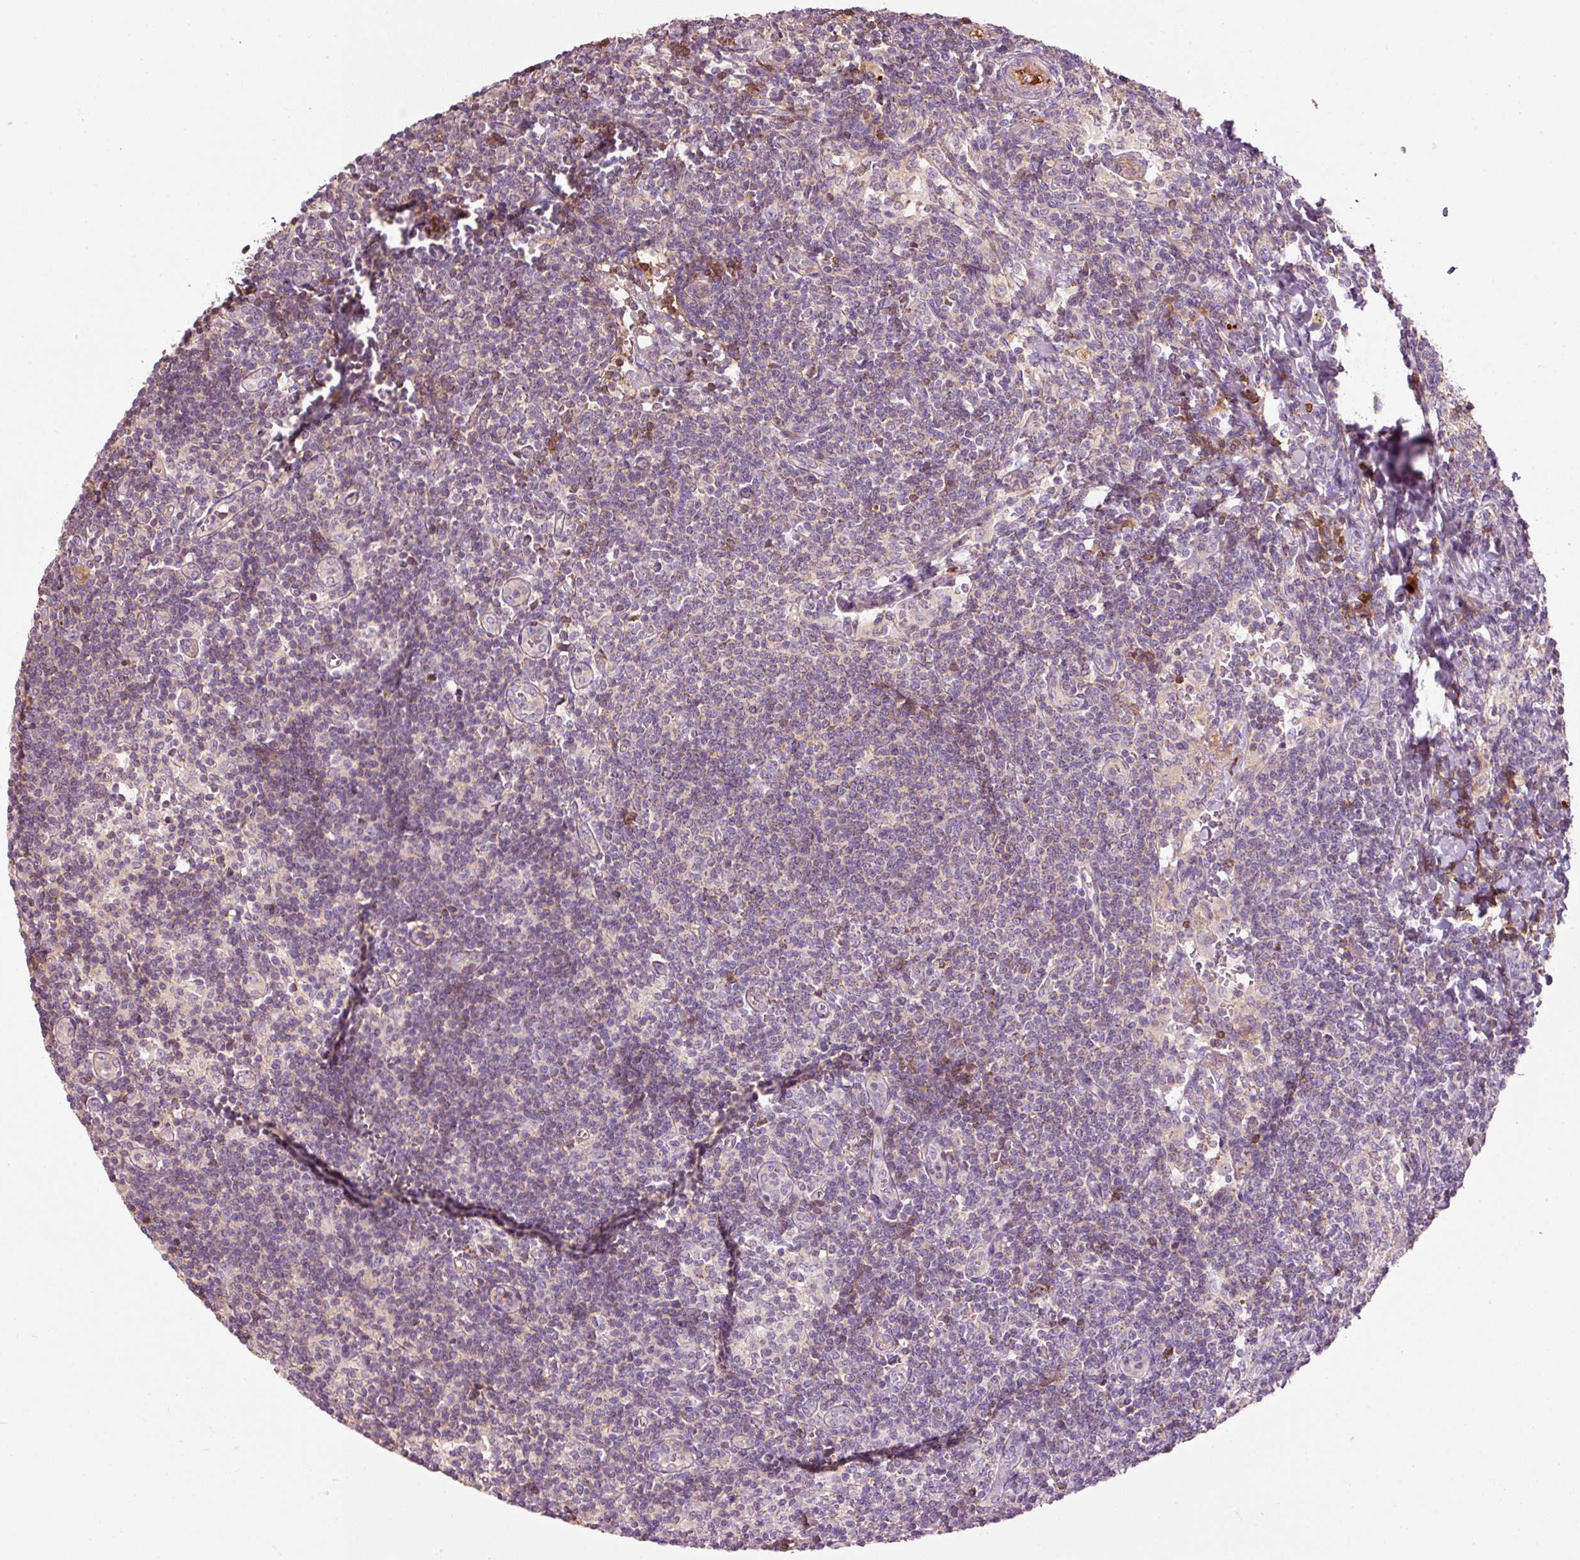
{"staining": {"intensity": "negative", "quantity": "none", "location": "none"}, "tissue": "lymph node", "cell_type": "Germinal center cells", "image_type": "normal", "snomed": [{"axis": "morphology", "description": "Normal tissue, NOS"}, {"axis": "topography", "description": "Lymph node"}], "caption": "The histopathology image shows no staining of germinal center cells in benign lymph node. (Brightfield microscopy of DAB (3,3'-diaminobenzidine) IHC at high magnification).", "gene": "SERPING1", "patient": {"sex": "female", "age": 59}}